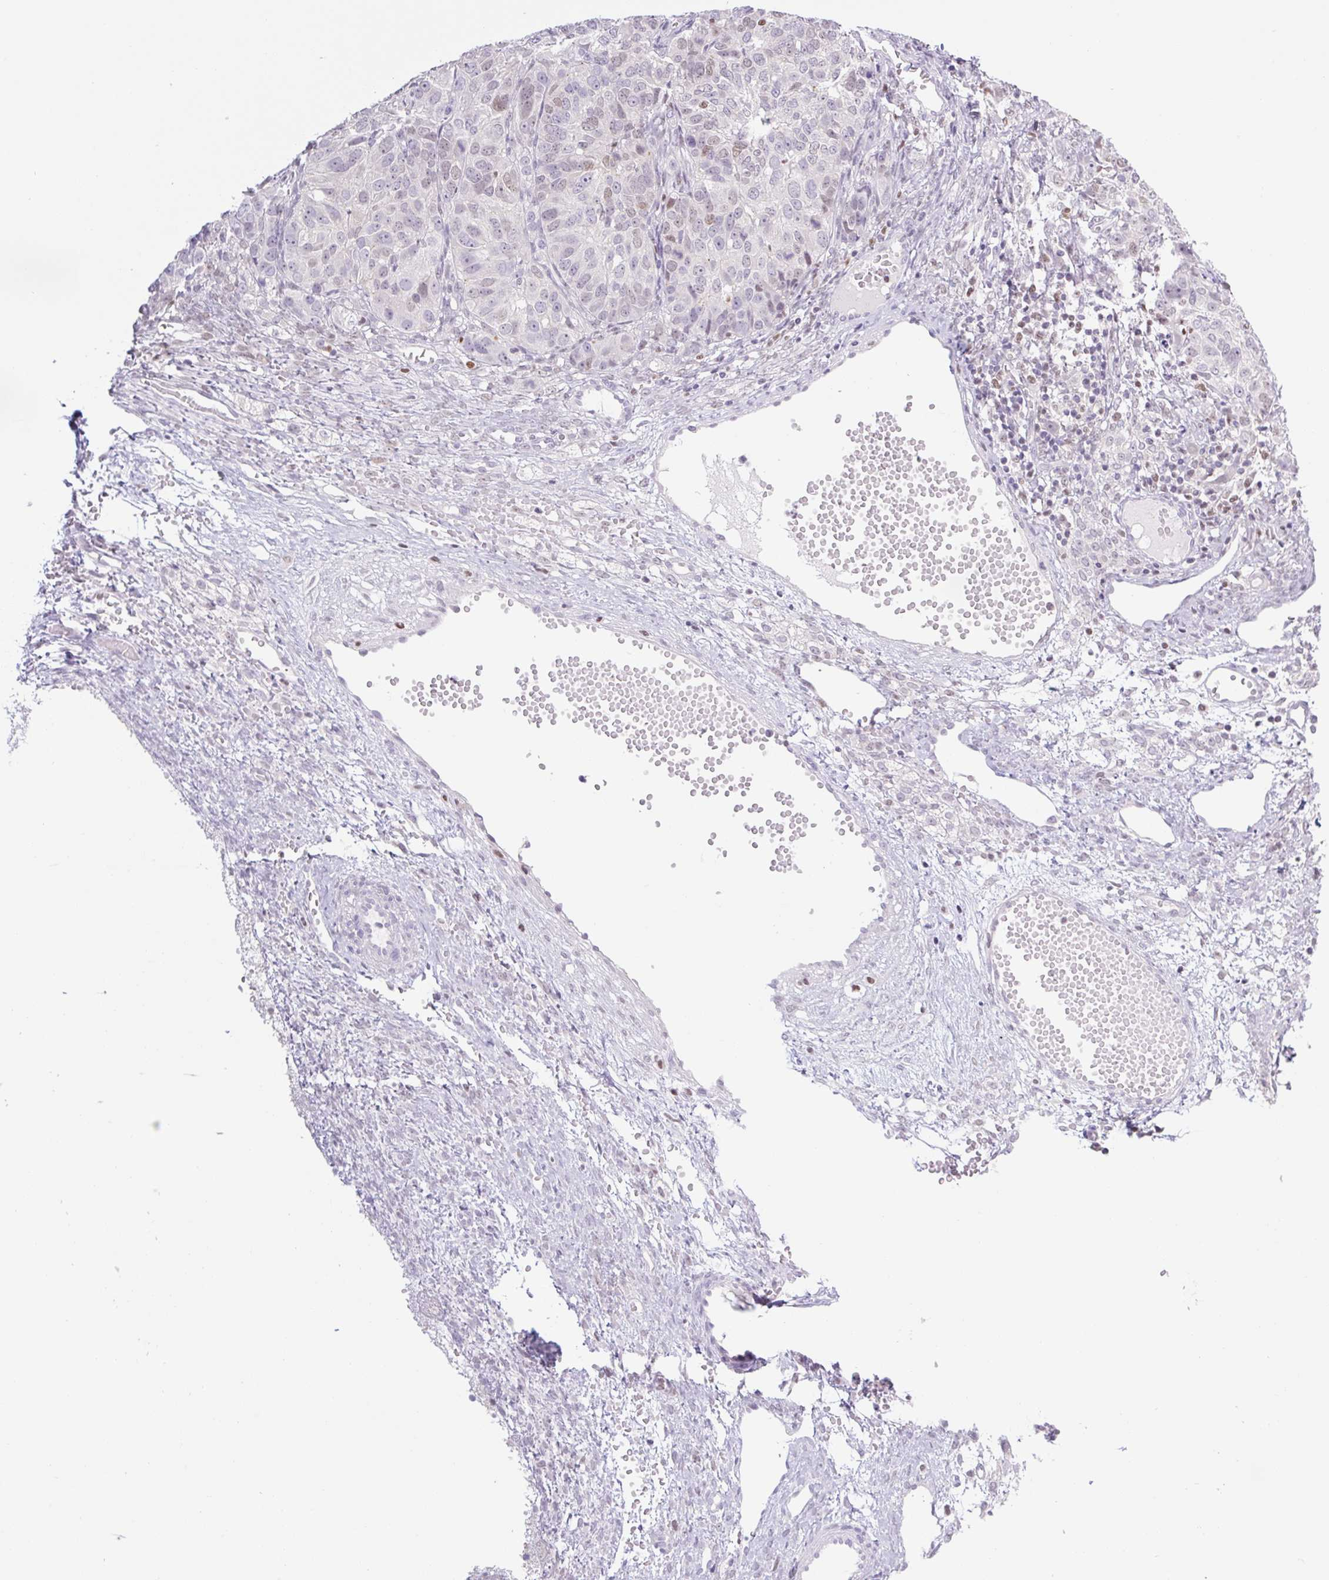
{"staining": {"intensity": "weak", "quantity": "<25%", "location": "nuclear"}, "tissue": "ovarian cancer", "cell_type": "Tumor cells", "image_type": "cancer", "snomed": [{"axis": "morphology", "description": "Carcinoma, endometroid"}, {"axis": "topography", "description": "Ovary"}], "caption": "Immunohistochemistry image of human ovarian endometroid carcinoma stained for a protein (brown), which displays no staining in tumor cells.", "gene": "TLE3", "patient": {"sex": "female", "age": 51}}